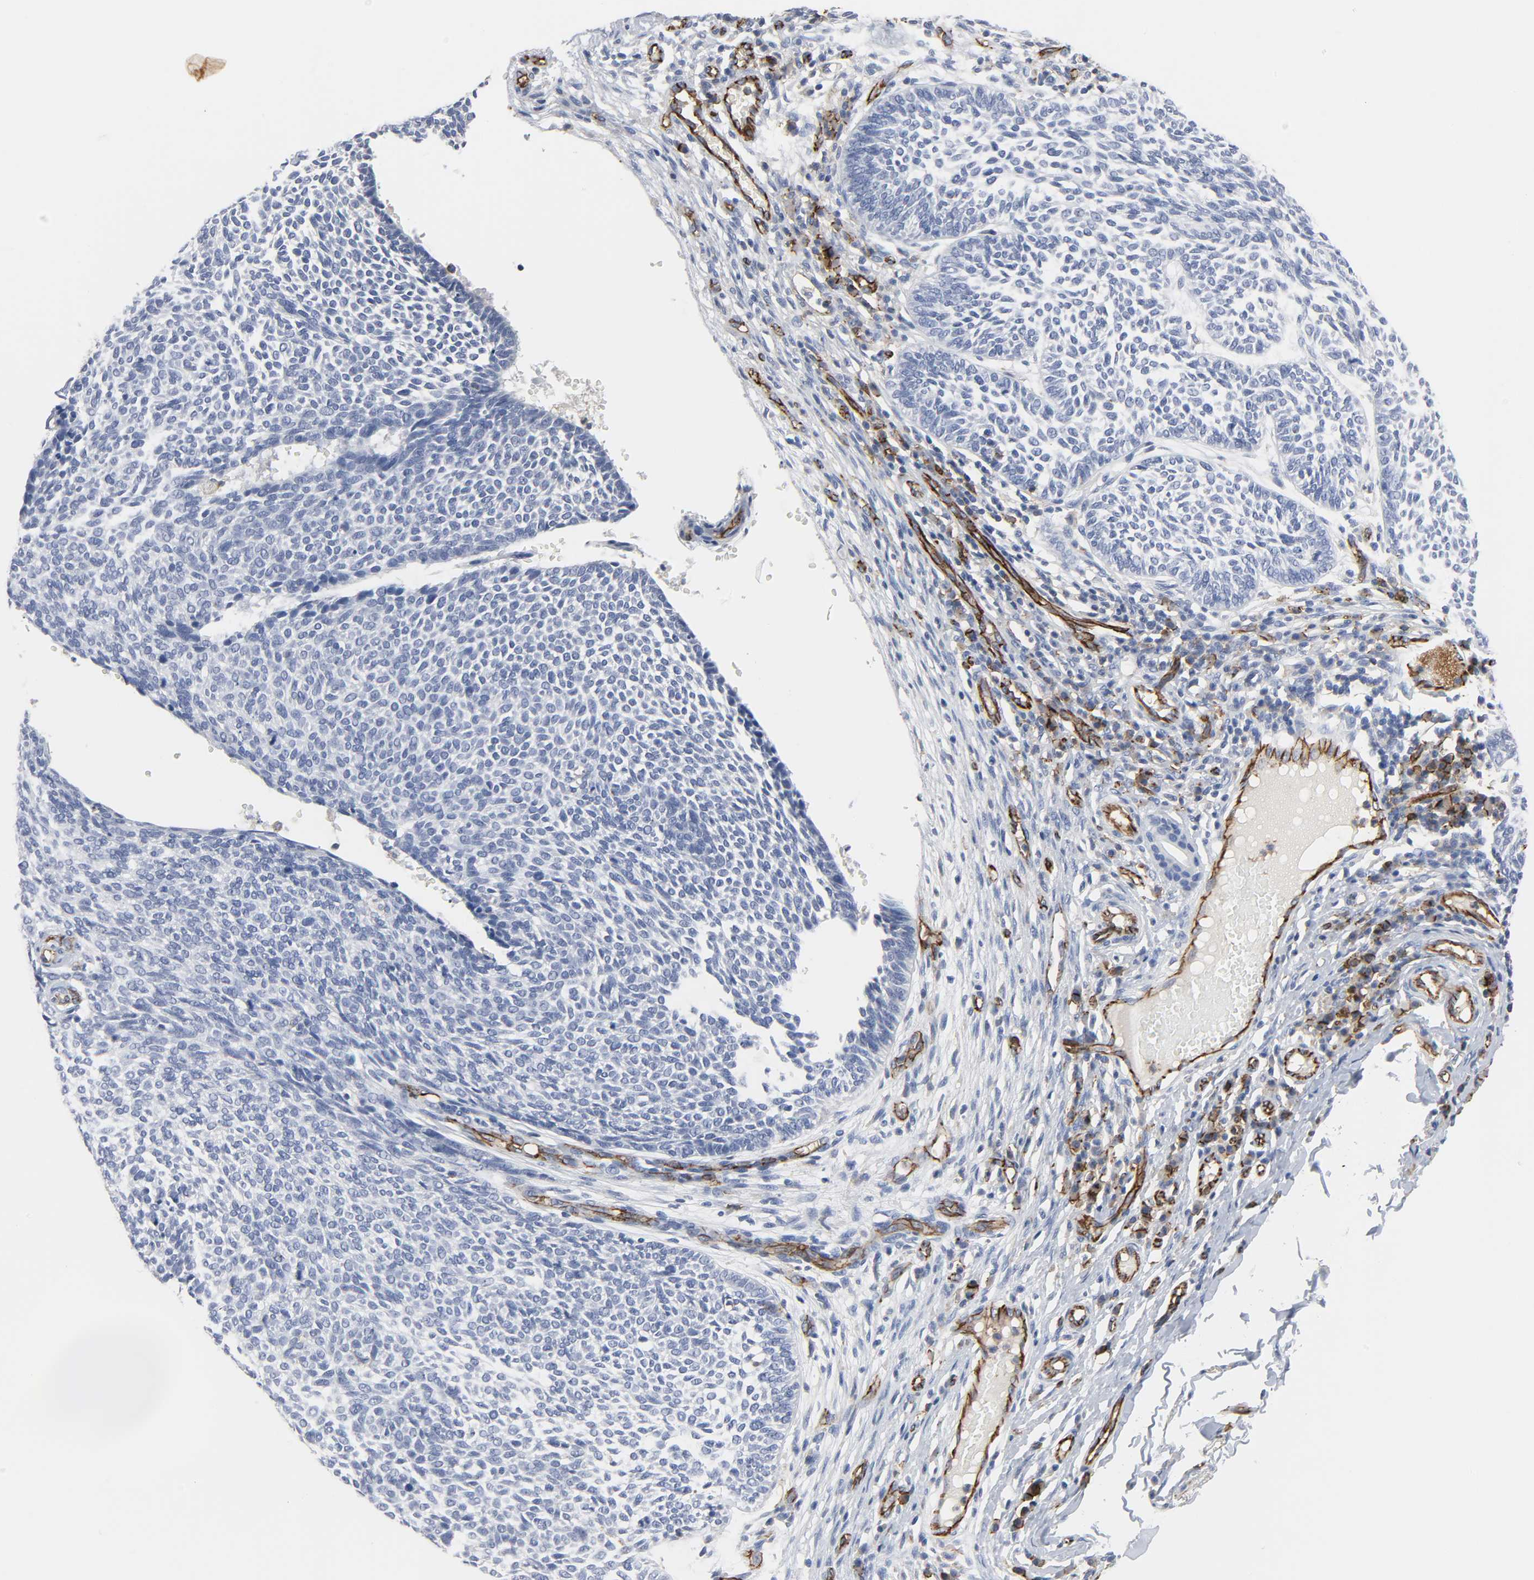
{"staining": {"intensity": "negative", "quantity": "none", "location": "none"}, "tissue": "skin cancer", "cell_type": "Tumor cells", "image_type": "cancer", "snomed": [{"axis": "morphology", "description": "Normal tissue, NOS"}, {"axis": "morphology", "description": "Basal cell carcinoma"}, {"axis": "topography", "description": "Skin"}], "caption": "This is an IHC image of basal cell carcinoma (skin). There is no expression in tumor cells.", "gene": "PECAM1", "patient": {"sex": "male", "age": 87}}